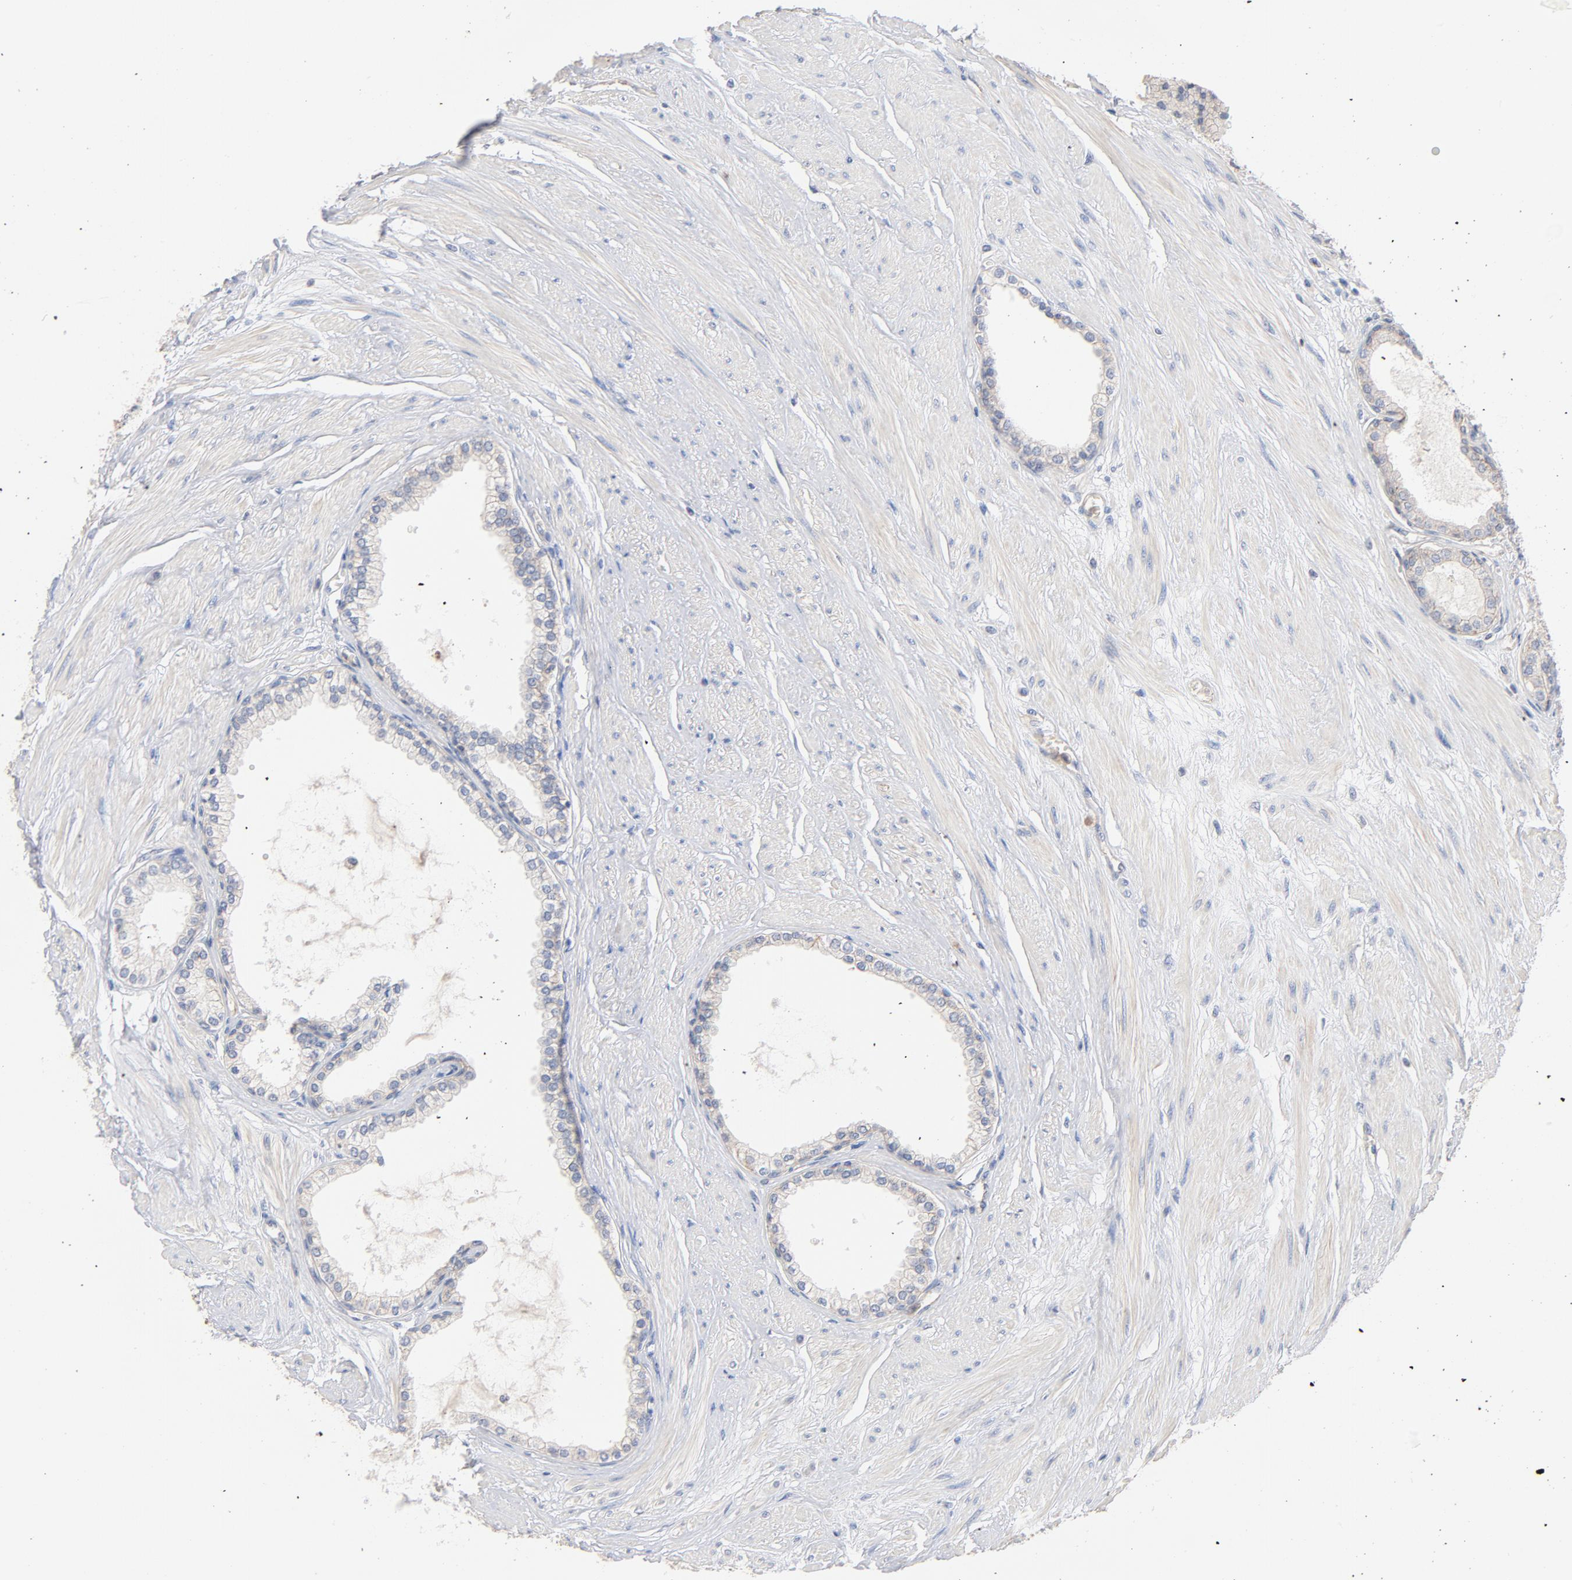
{"staining": {"intensity": "moderate", "quantity": ">75%", "location": "cytoplasmic/membranous"}, "tissue": "prostate", "cell_type": "Glandular cells", "image_type": "normal", "snomed": [{"axis": "morphology", "description": "Normal tissue, NOS"}, {"axis": "topography", "description": "Prostate"}], "caption": "A micrograph of human prostate stained for a protein shows moderate cytoplasmic/membranous brown staining in glandular cells.", "gene": "STRN3", "patient": {"sex": "male", "age": 64}}